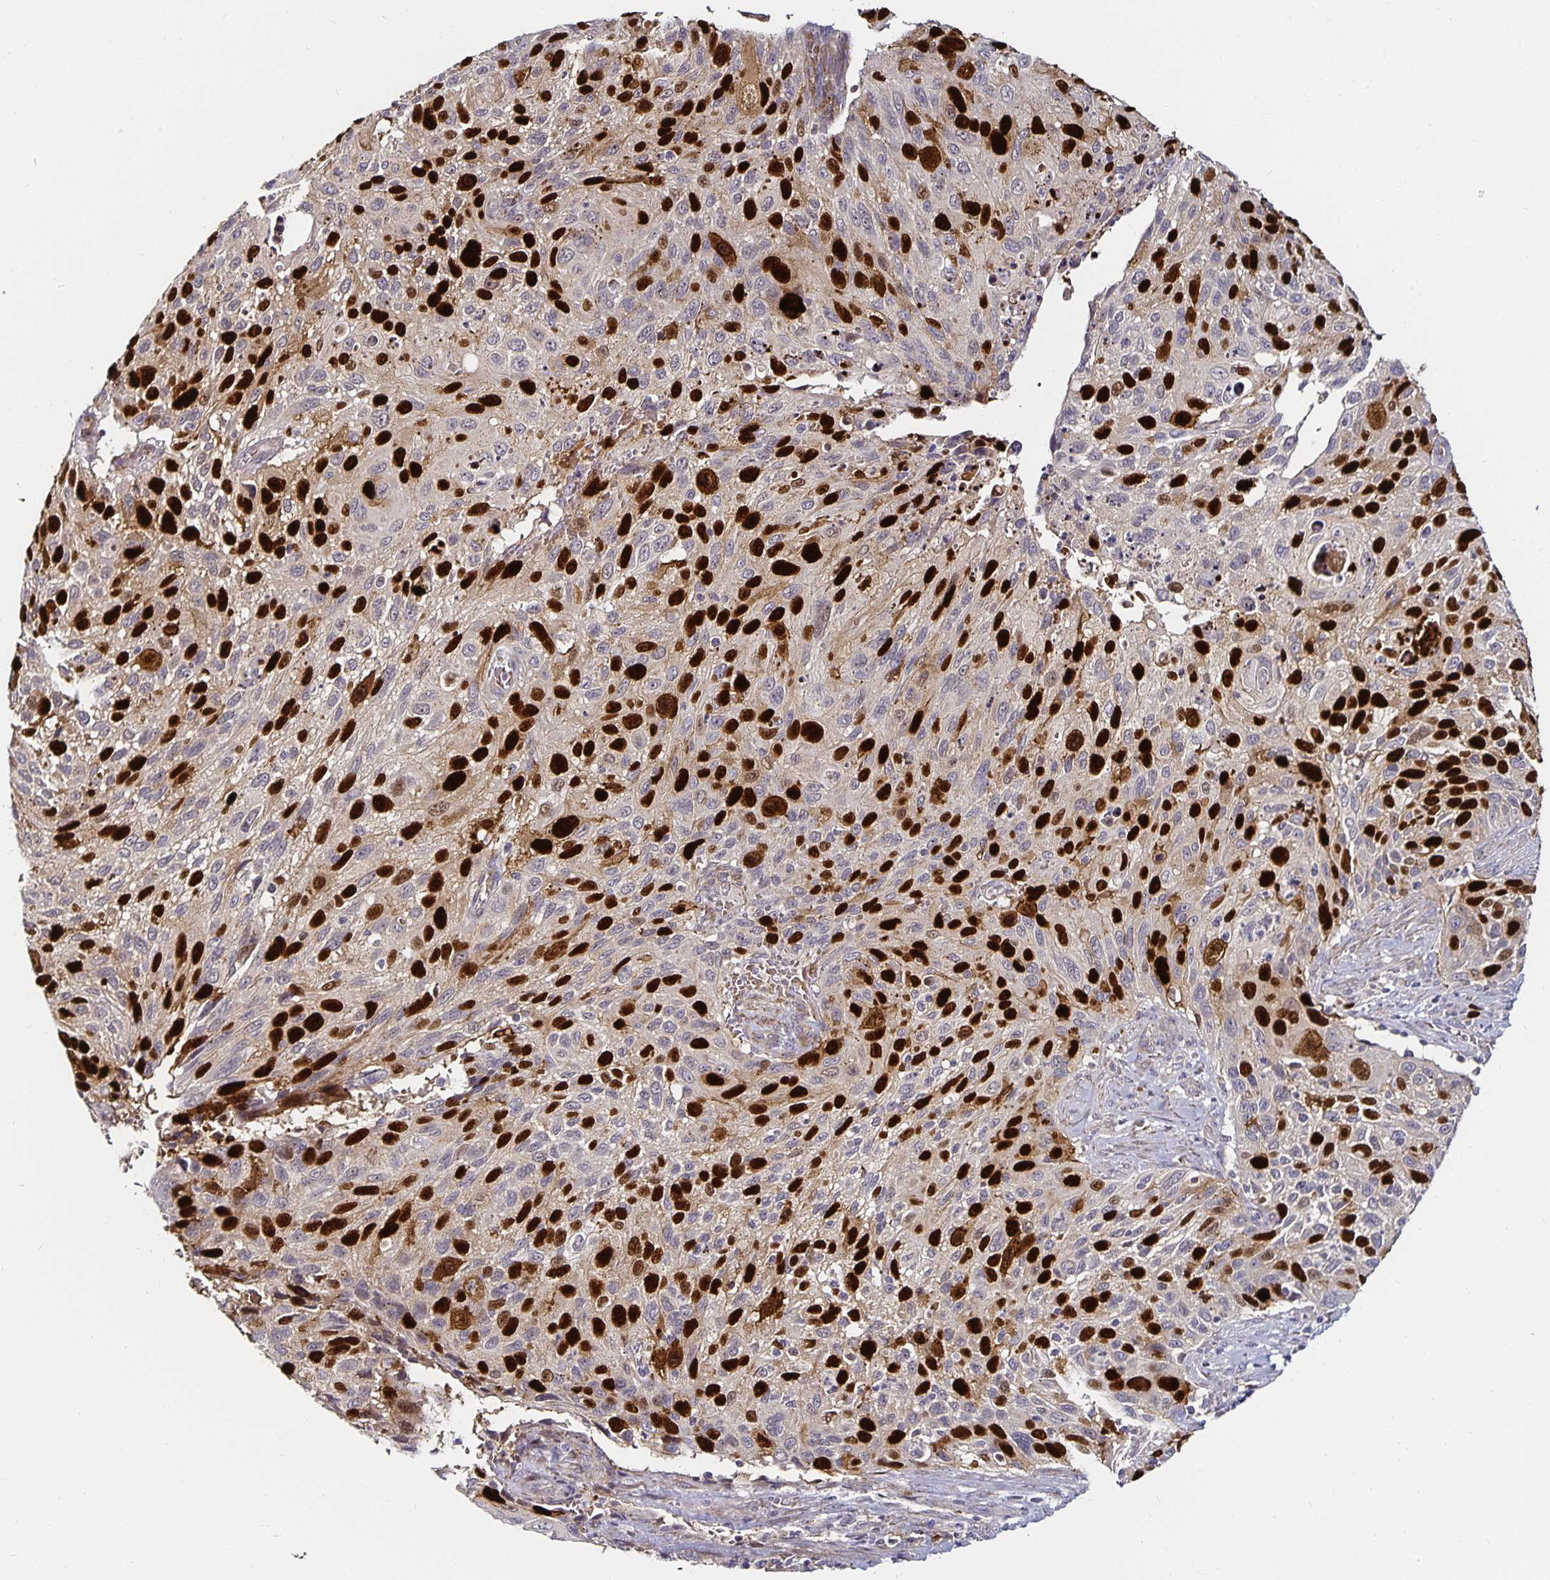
{"staining": {"intensity": "strong", "quantity": "25%-75%", "location": "nuclear"}, "tissue": "cervical cancer", "cell_type": "Tumor cells", "image_type": "cancer", "snomed": [{"axis": "morphology", "description": "Squamous cell carcinoma, NOS"}, {"axis": "topography", "description": "Cervix"}], "caption": "Brown immunohistochemical staining in squamous cell carcinoma (cervical) shows strong nuclear staining in approximately 25%-75% of tumor cells. The protein is stained brown, and the nuclei are stained in blue (DAB (3,3'-diaminobenzidine) IHC with brightfield microscopy, high magnification).", "gene": "ANLN", "patient": {"sex": "female", "age": 70}}